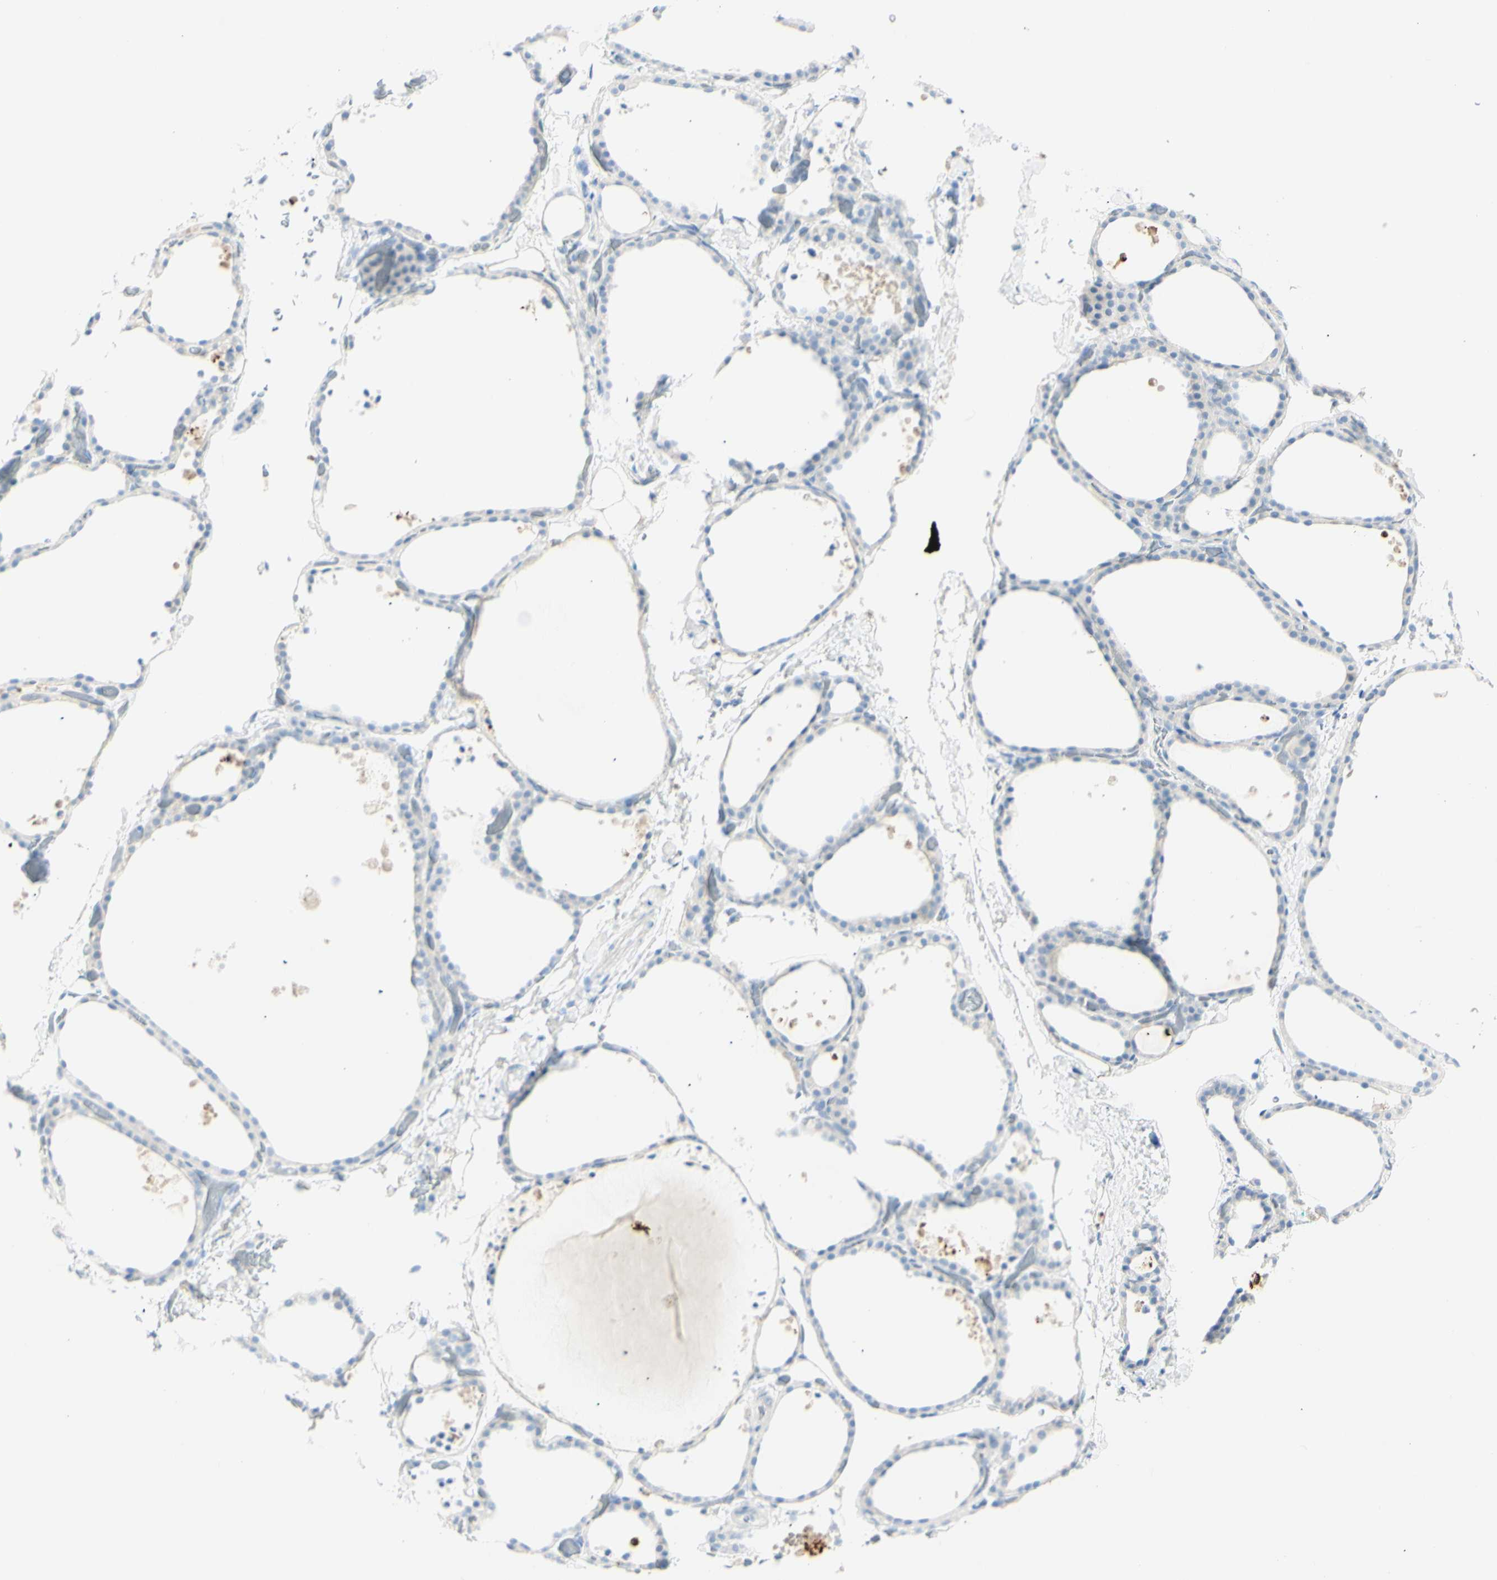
{"staining": {"intensity": "moderate", "quantity": "<25%", "location": "cytoplasmic/membranous"}, "tissue": "thyroid gland", "cell_type": "Glandular cells", "image_type": "normal", "snomed": [{"axis": "morphology", "description": "Normal tissue, NOS"}, {"axis": "topography", "description": "Thyroid gland"}], "caption": "Thyroid gland was stained to show a protein in brown. There is low levels of moderate cytoplasmic/membranous expression in about <25% of glandular cells. The protein of interest is stained brown, and the nuclei are stained in blue (DAB (3,3'-diaminobenzidine) IHC with brightfield microscopy, high magnification).", "gene": "LETM1", "patient": {"sex": "female", "age": 44}}